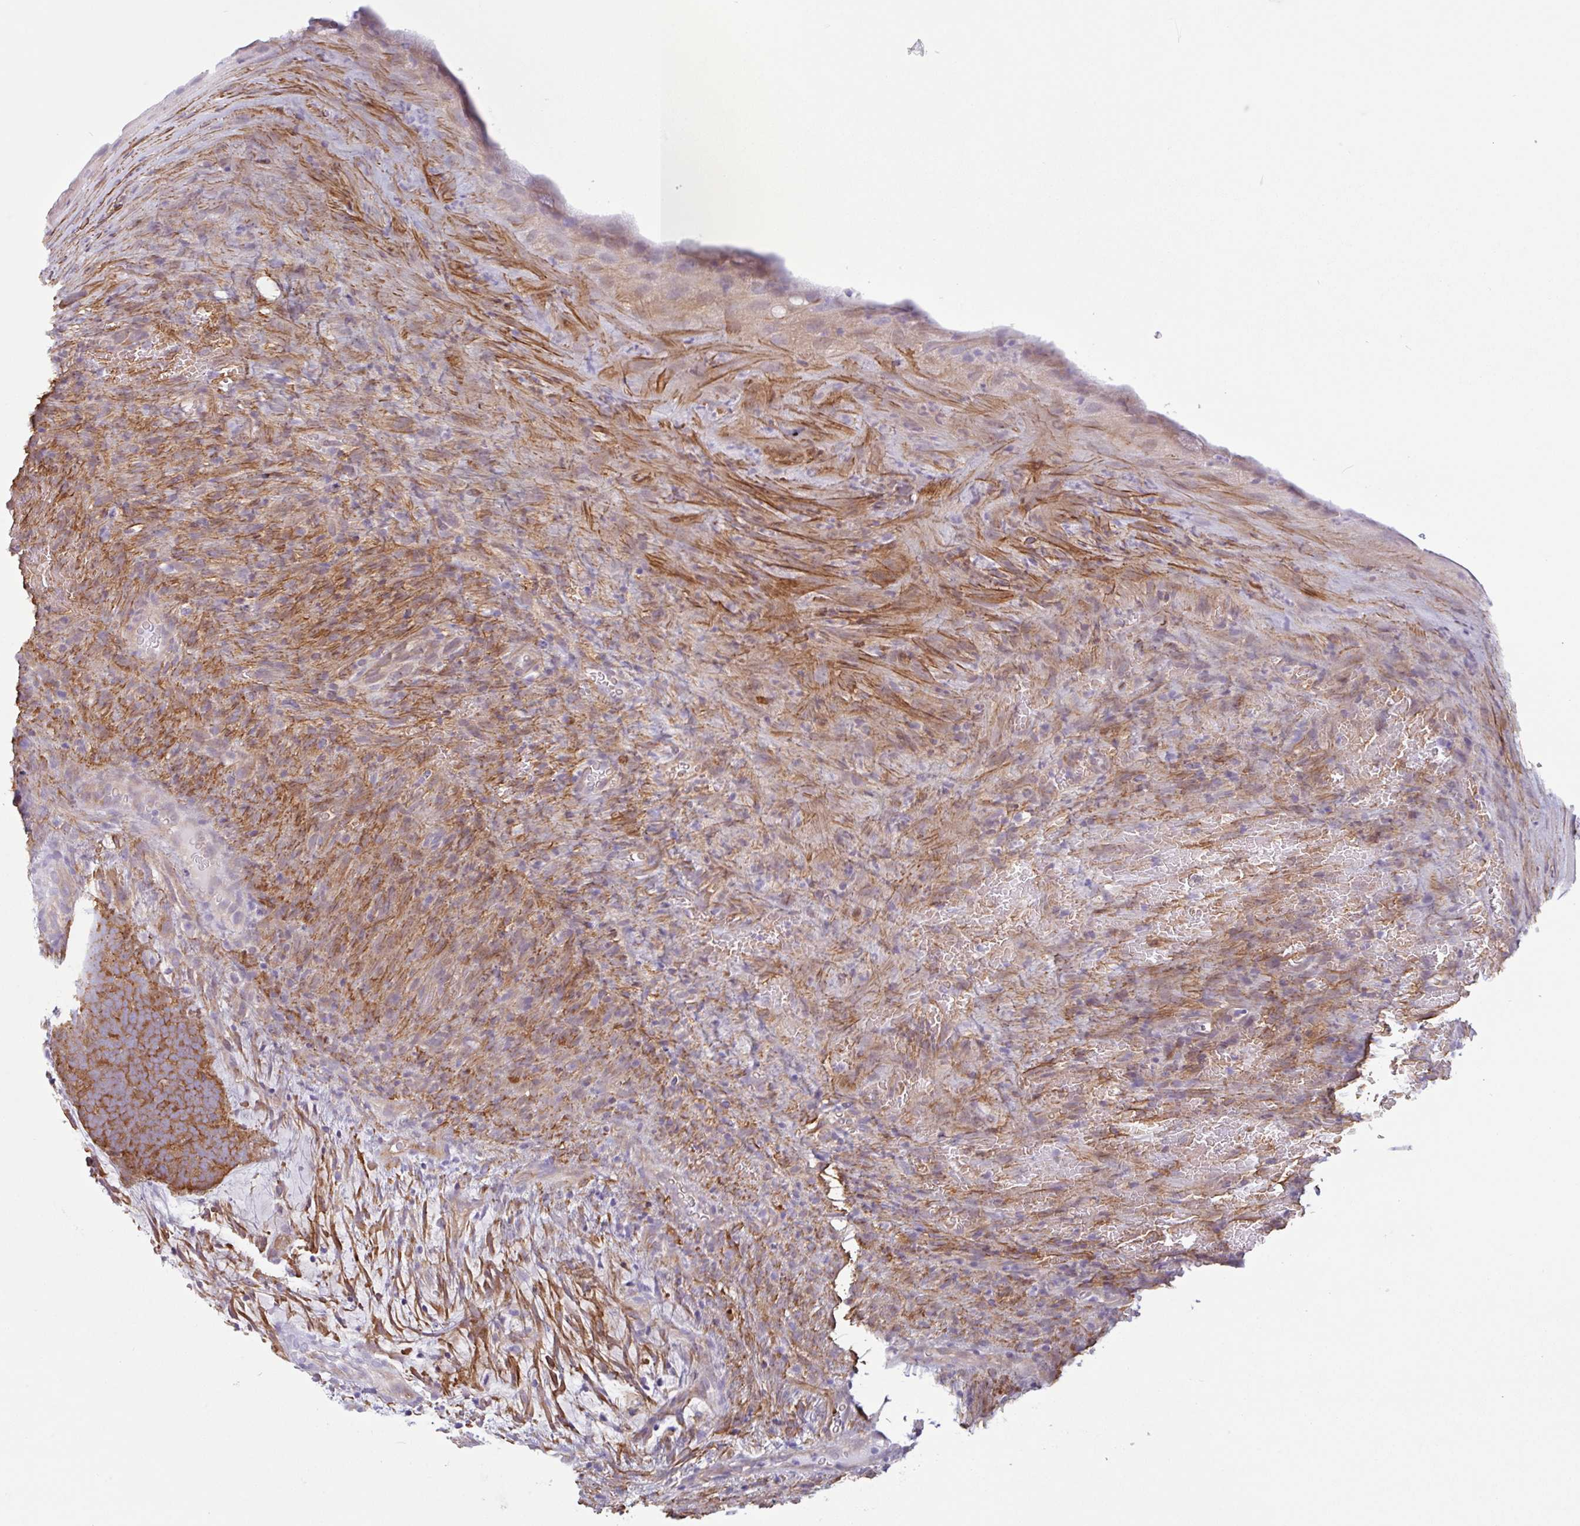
{"staining": {"intensity": "strong", "quantity": ">75%", "location": "cytoplasmic/membranous"}, "tissue": "head and neck cancer", "cell_type": "Tumor cells", "image_type": "cancer", "snomed": [{"axis": "morphology", "description": "Adenocarcinoma, NOS"}, {"axis": "topography", "description": "Head-Neck"}], "caption": "Head and neck cancer (adenocarcinoma) stained with IHC reveals strong cytoplasmic/membranous staining in approximately >75% of tumor cells.", "gene": "MYH10", "patient": {"sex": "female", "age": 81}}